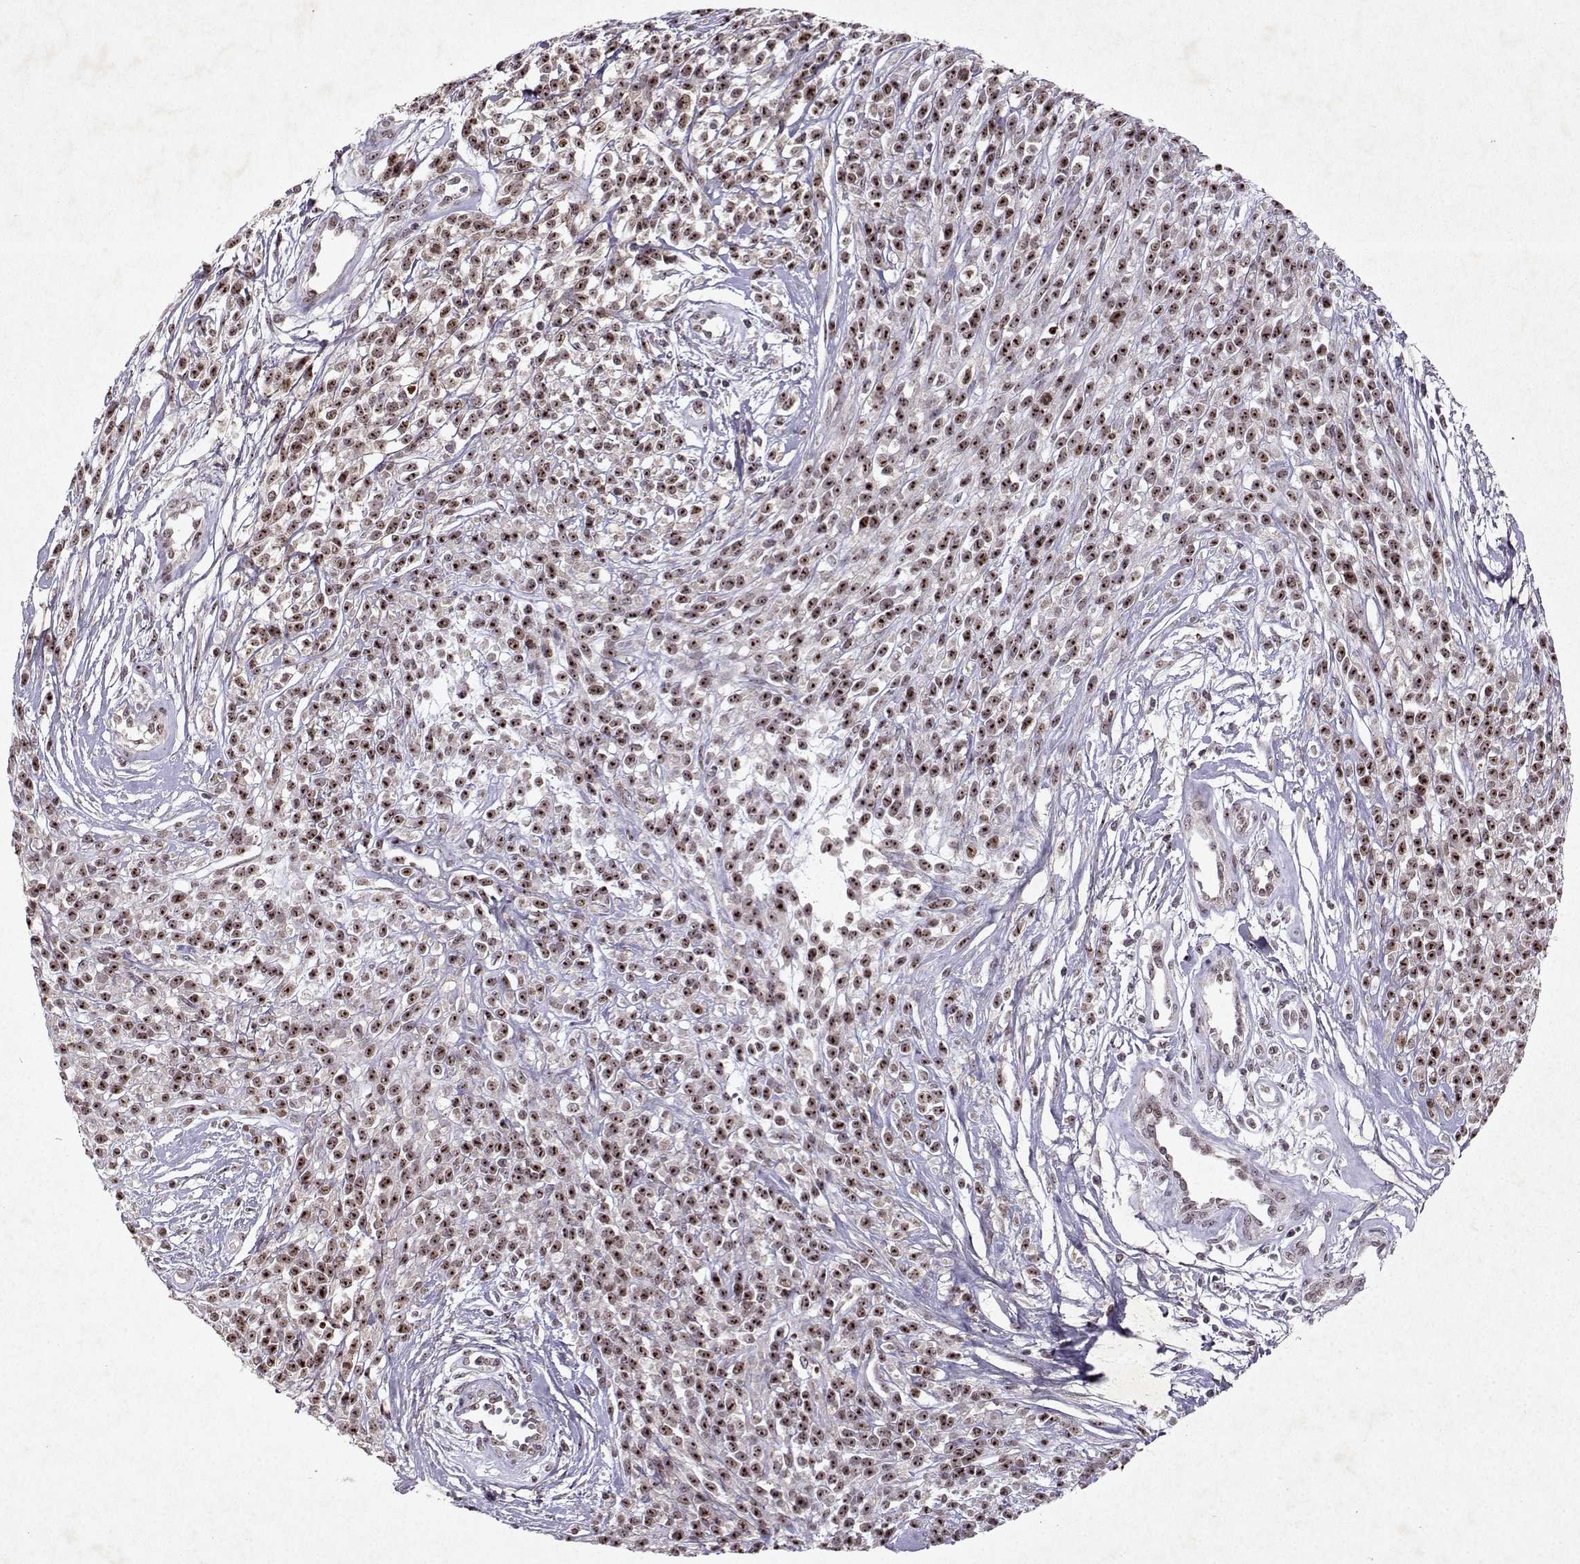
{"staining": {"intensity": "strong", "quantity": ">75%", "location": "nuclear"}, "tissue": "melanoma", "cell_type": "Tumor cells", "image_type": "cancer", "snomed": [{"axis": "morphology", "description": "Malignant melanoma, NOS"}, {"axis": "topography", "description": "Skin"}, {"axis": "topography", "description": "Skin of trunk"}], "caption": "Melanoma stained for a protein reveals strong nuclear positivity in tumor cells. (brown staining indicates protein expression, while blue staining denotes nuclei).", "gene": "DDX56", "patient": {"sex": "male", "age": 74}}